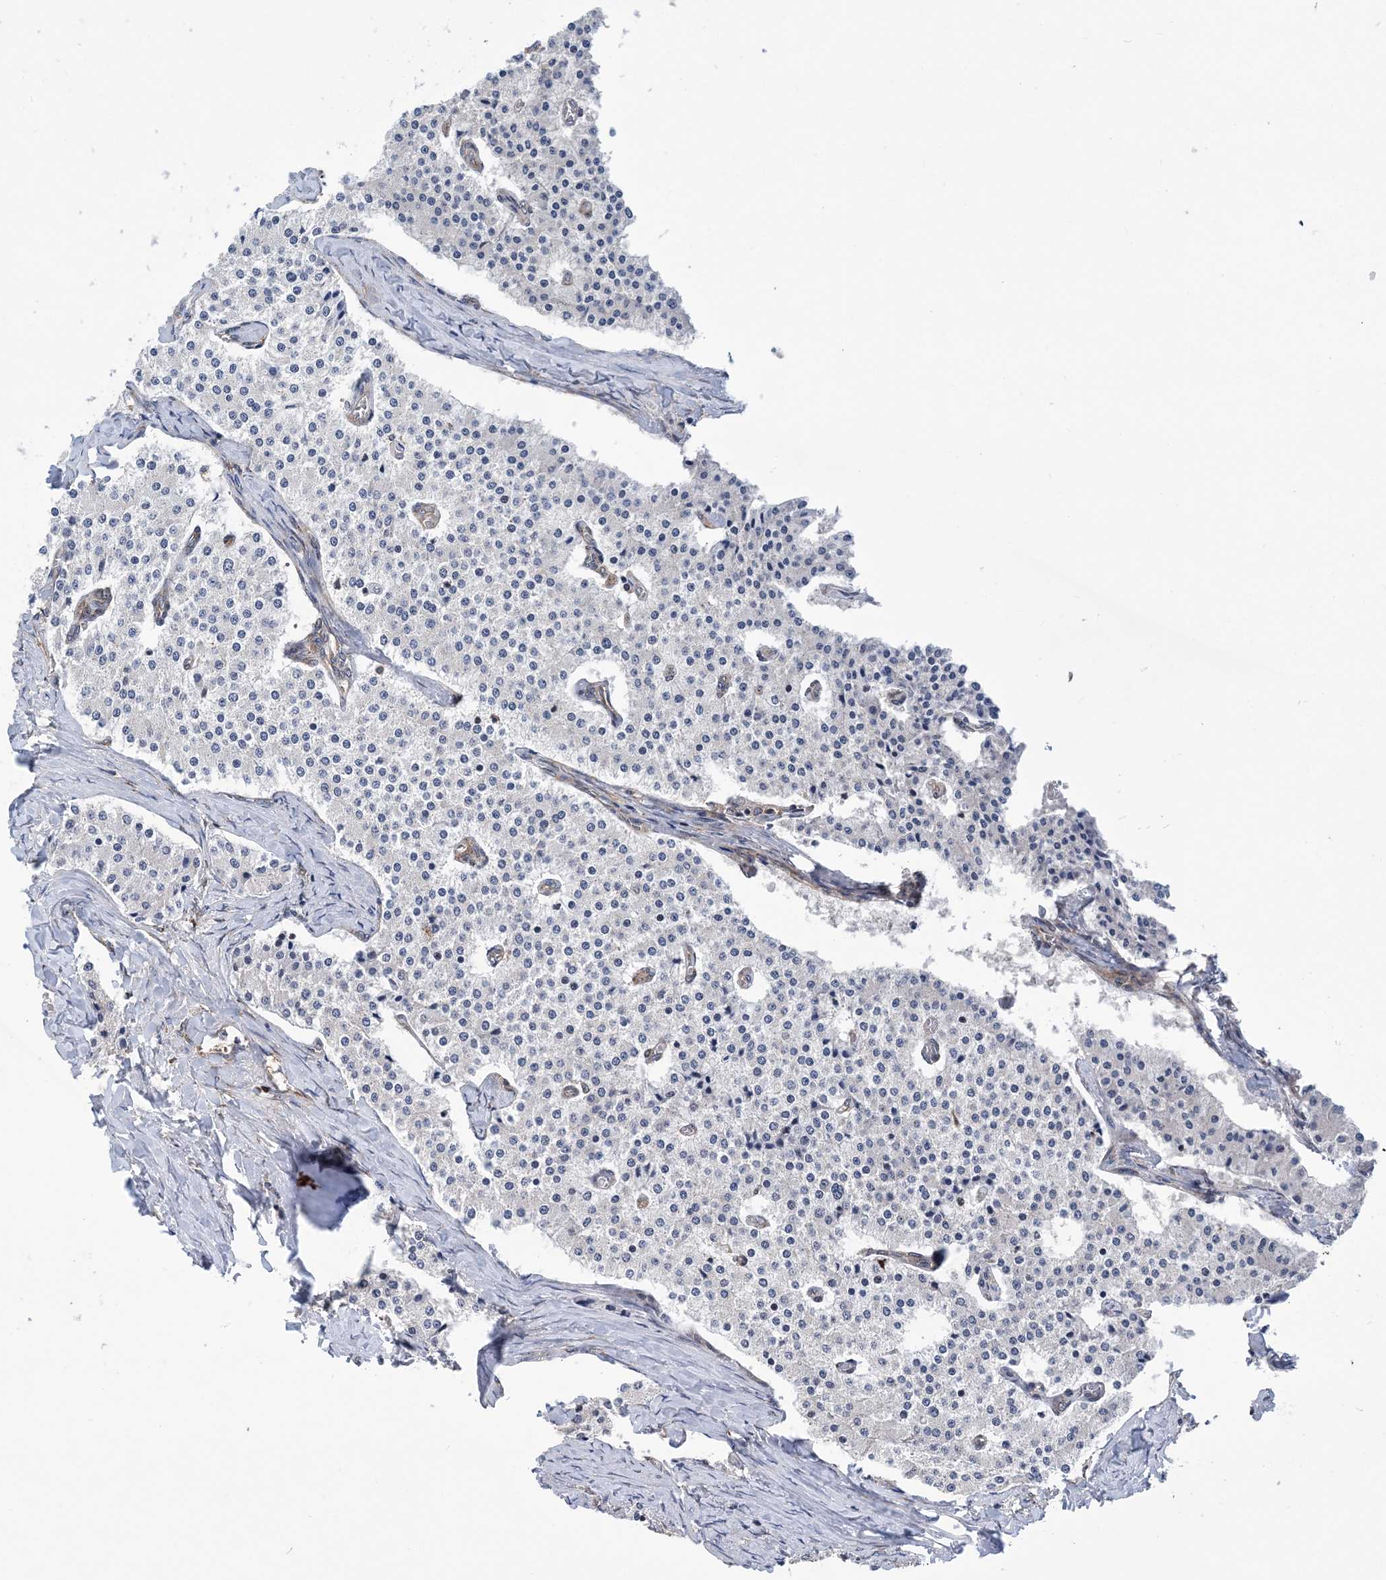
{"staining": {"intensity": "negative", "quantity": "none", "location": "none"}, "tissue": "carcinoid", "cell_type": "Tumor cells", "image_type": "cancer", "snomed": [{"axis": "morphology", "description": "Carcinoid, malignant, NOS"}, {"axis": "topography", "description": "Colon"}], "caption": "High magnification brightfield microscopy of malignant carcinoid stained with DAB (3,3'-diaminobenzidine) (brown) and counterstained with hematoxylin (blue): tumor cells show no significant expression.", "gene": "PHF1", "patient": {"sex": "female", "age": 52}}